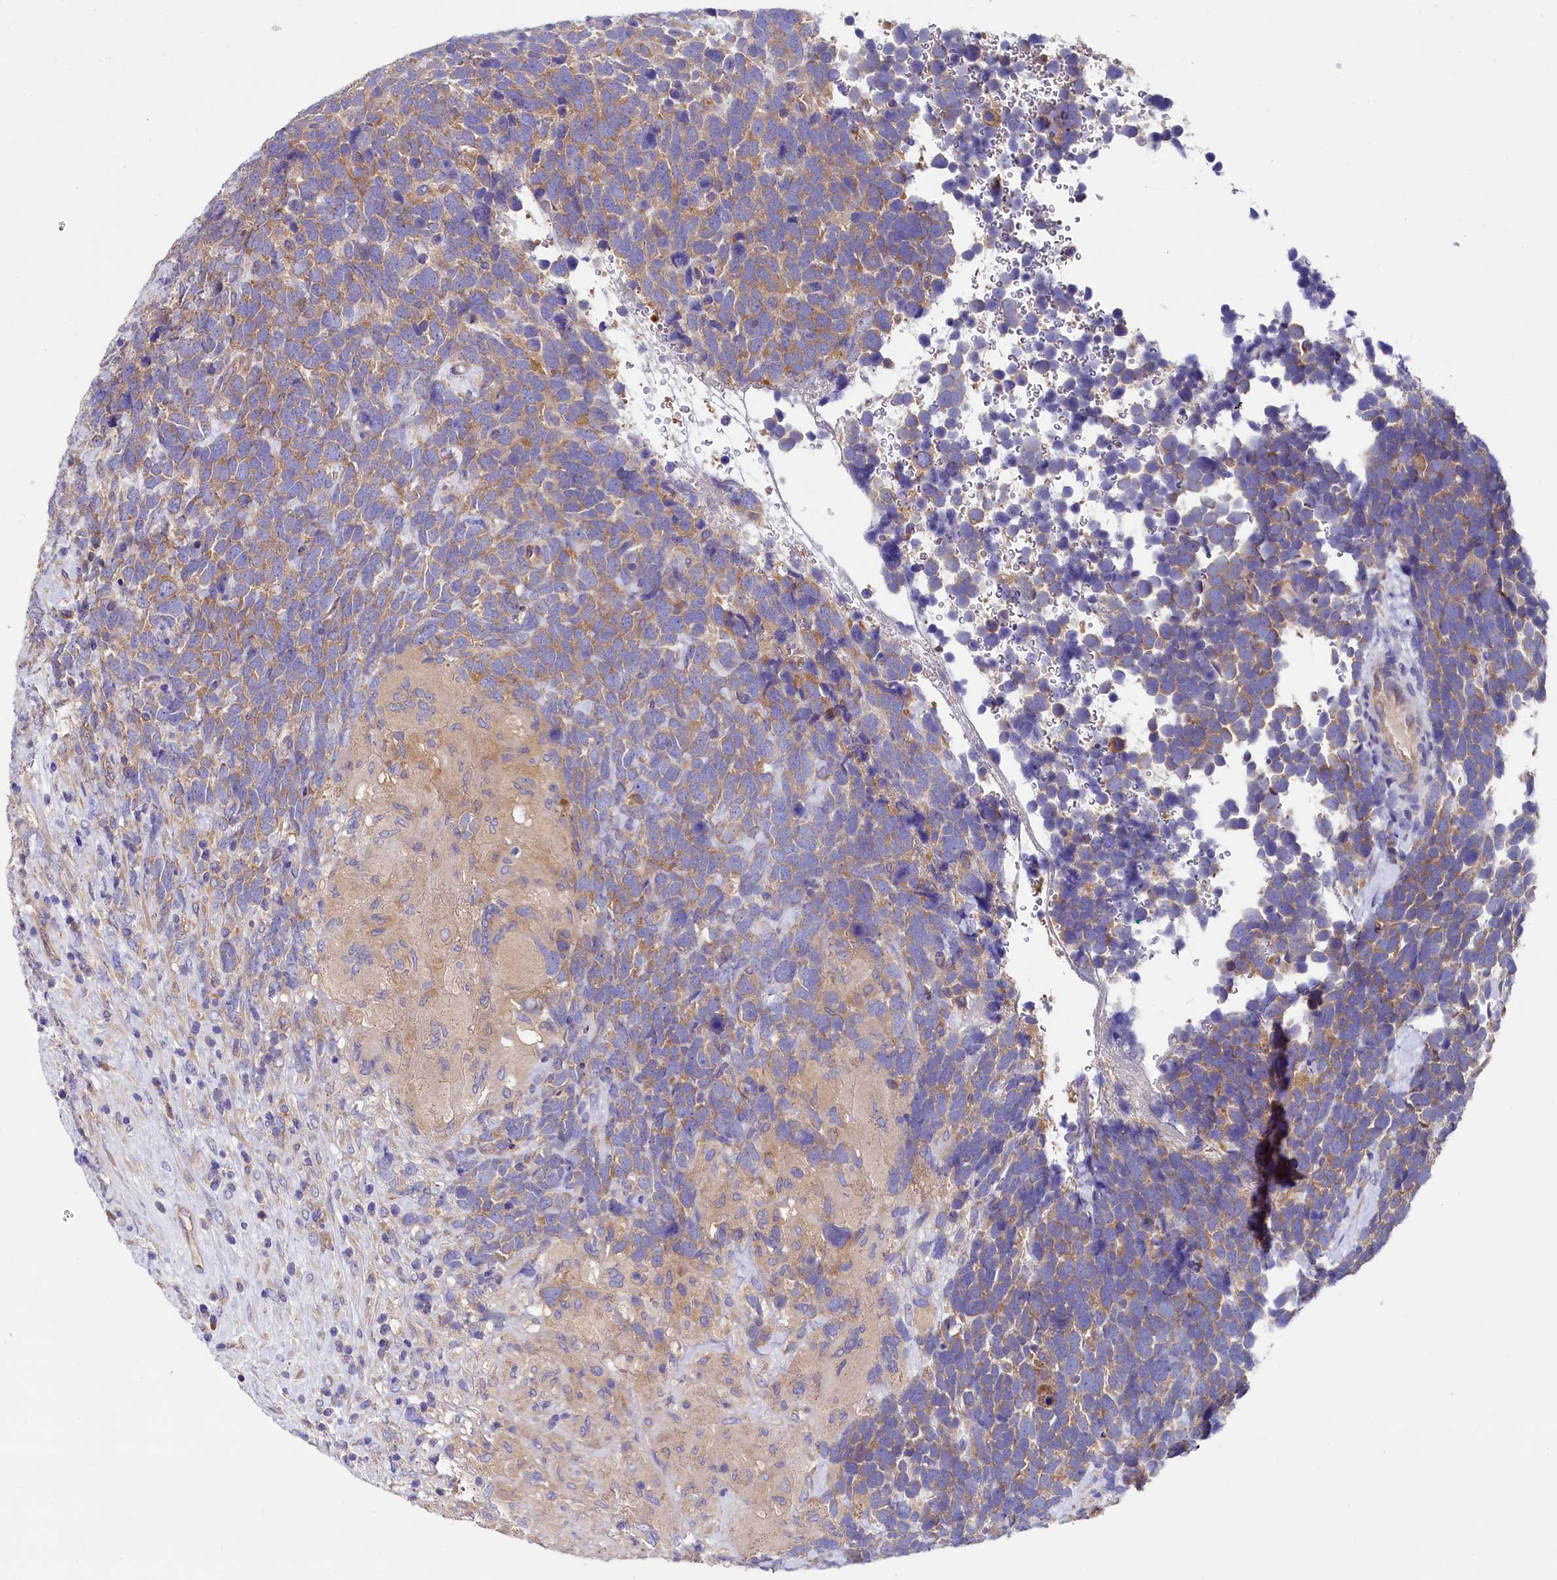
{"staining": {"intensity": "weak", "quantity": "25%-75%", "location": "cytoplasmic/membranous"}, "tissue": "urothelial cancer", "cell_type": "Tumor cells", "image_type": "cancer", "snomed": [{"axis": "morphology", "description": "Urothelial carcinoma, High grade"}, {"axis": "topography", "description": "Urinary bladder"}], "caption": "Urothelial carcinoma (high-grade) tissue displays weak cytoplasmic/membranous expression in approximately 25%-75% of tumor cells", "gene": "QARS1", "patient": {"sex": "female", "age": 82}}